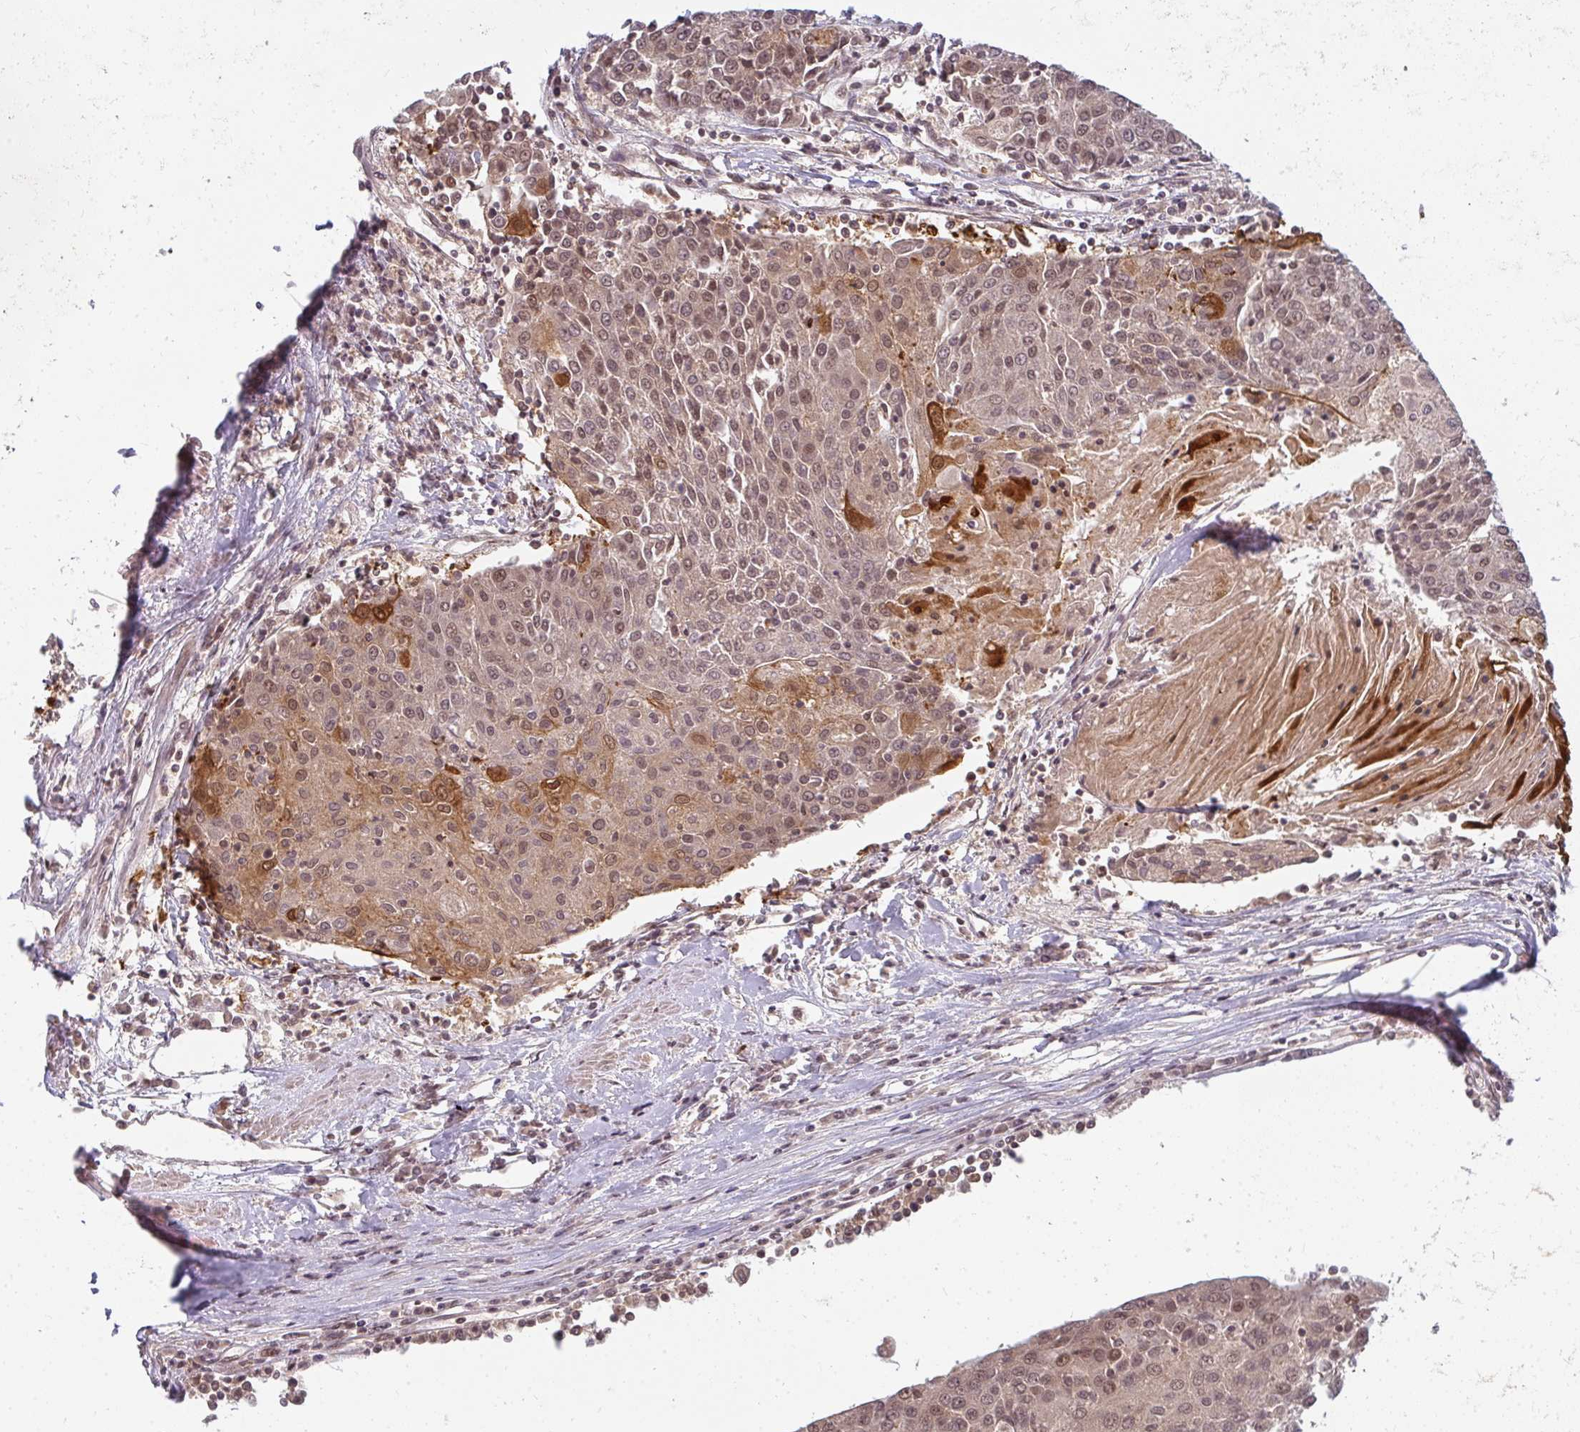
{"staining": {"intensity": "moderate", "quantity": ">75%", "location": "cytoplasmic/membranous,nuclear"}, "tissue": "urothelial cancer", "cell_type": "Tumor cells", "image_type": "cancer", "snomed": [{"axis": "morphology", "description": "Urothelial carcinoma, High grade"}, {"axis": "topography", "description": "Urinary bladder"}], "caption": "Tumor cells display moderate cytoplasmic/membranous and nuclear staining in approximately >75% of cells in high-grade urothelial carcinoma.", "gene": "GTF3C6", "patient": {"sex": "female", "age": 85}}